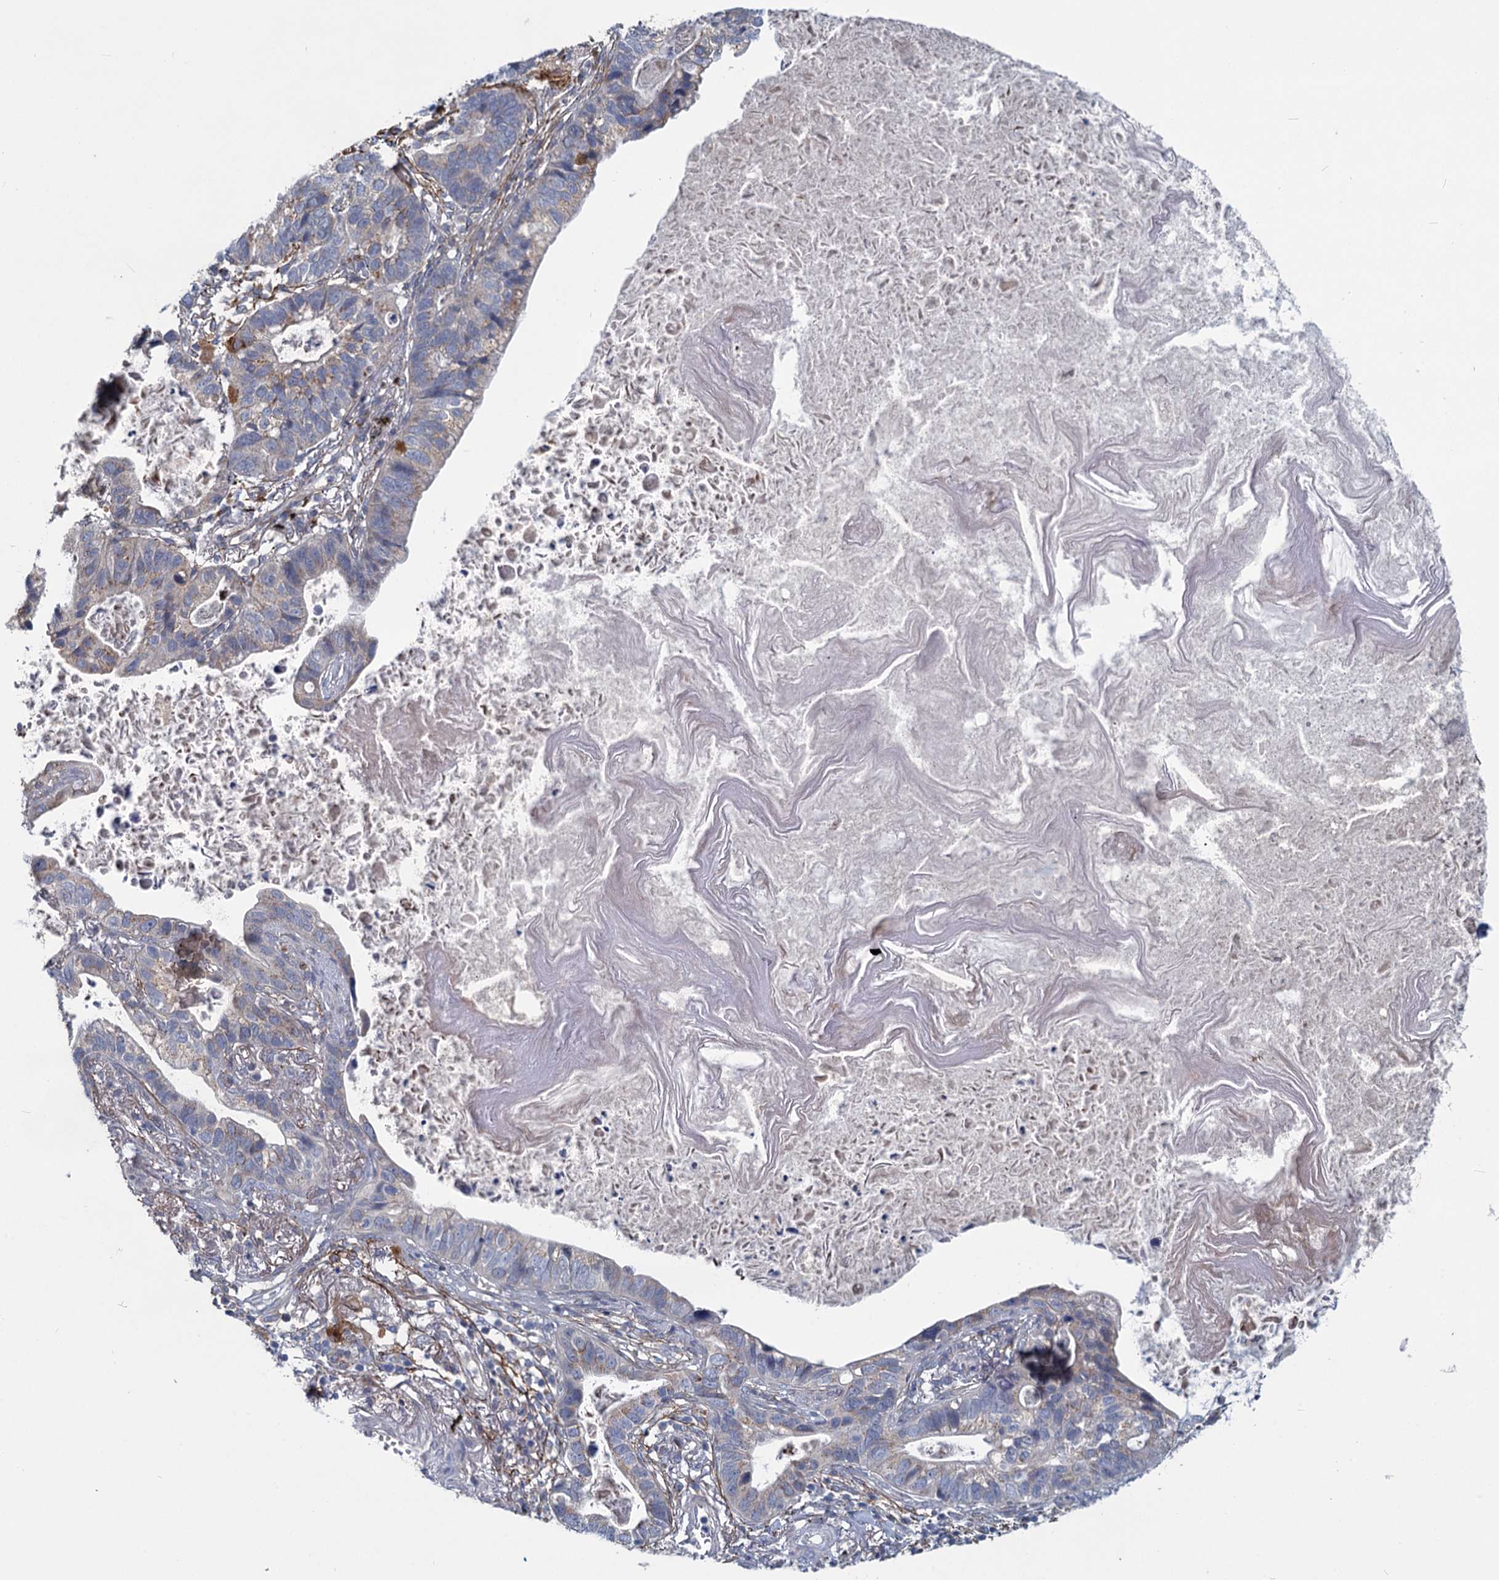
{"staining": {"intensity": "moderate", "quantity": "<25%", "location": "cytoplasmic/membranous"}, "tissue": "lung cancer", "cell_type": "Tumor cells", "image_type": "cancer", "snomed": [{"axis": "morphology", "description": "Adenocarcinoma, NOS"}, {"axis": "topography", "description": "Lung"}], "caption": "An IHC micrograph of neoplastic tissue is shown. Protein staining in brown highlights moderate cytoplasmic/membranous positivity in lung cancer within tumor cells. Nuclei are stained in blue.", "gene": "ADCY2", "patient": {"sex": "male", "age": 67}}